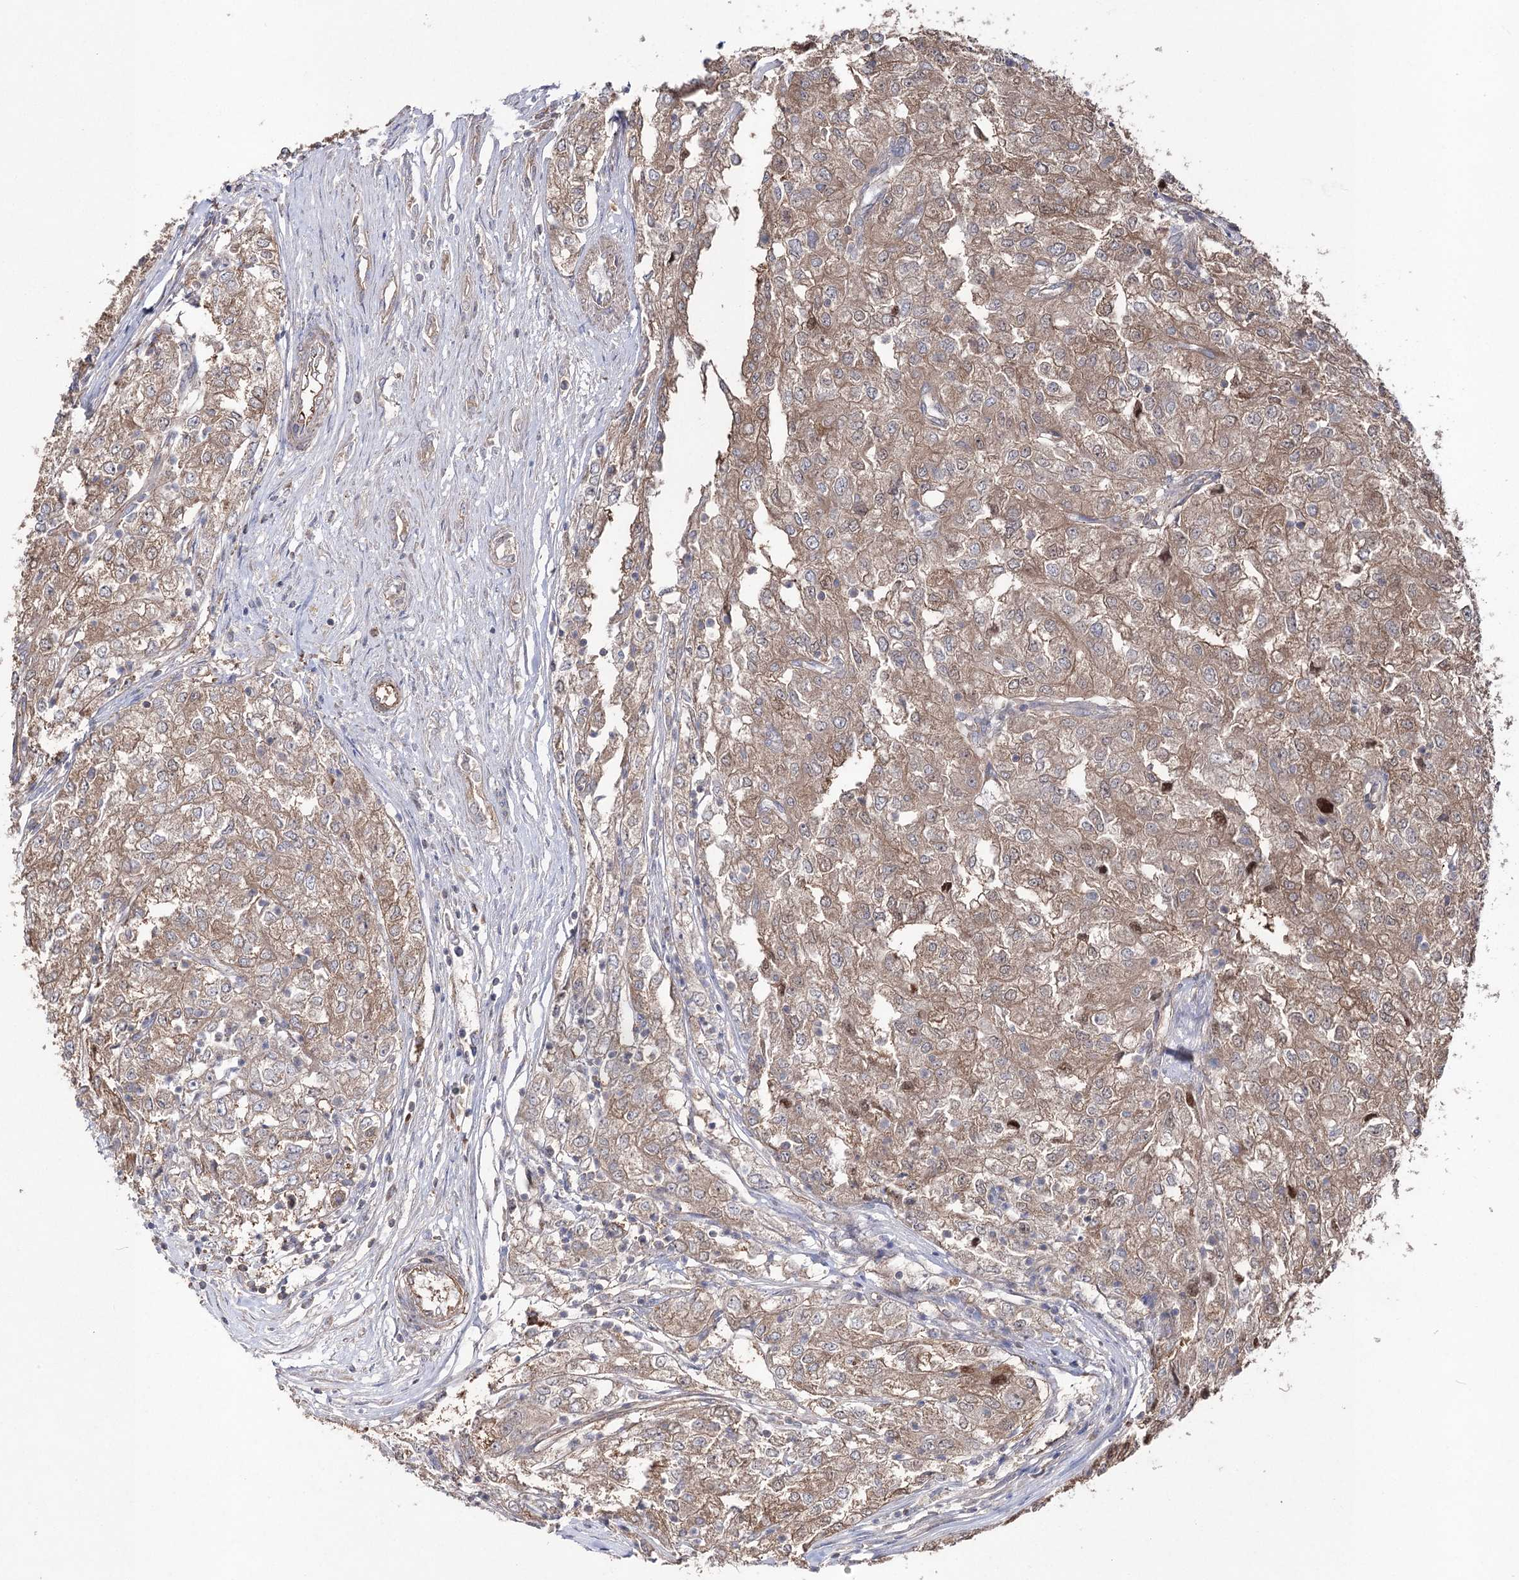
{"staining": {"intensity": "moderate", "quantity": ">75%", "location": "cytoplasmic/membranous"}, "tissue": "renal cancer", "cell_type": "Tumor cells", "image_type": "cancer", "snomed": [{"axis": "morphology", "description": "Adenocarcinoma, NOS"}, {"axis": "topography", "description": "Kidney"}], "caption": "Protein analysis of renal cancer tissue reveals moderate cytoplasmic/membranous expression in approximately >75% of tumor cells.", "gene": "LARS2", "patient": {"sex": "female", "age": 54}}